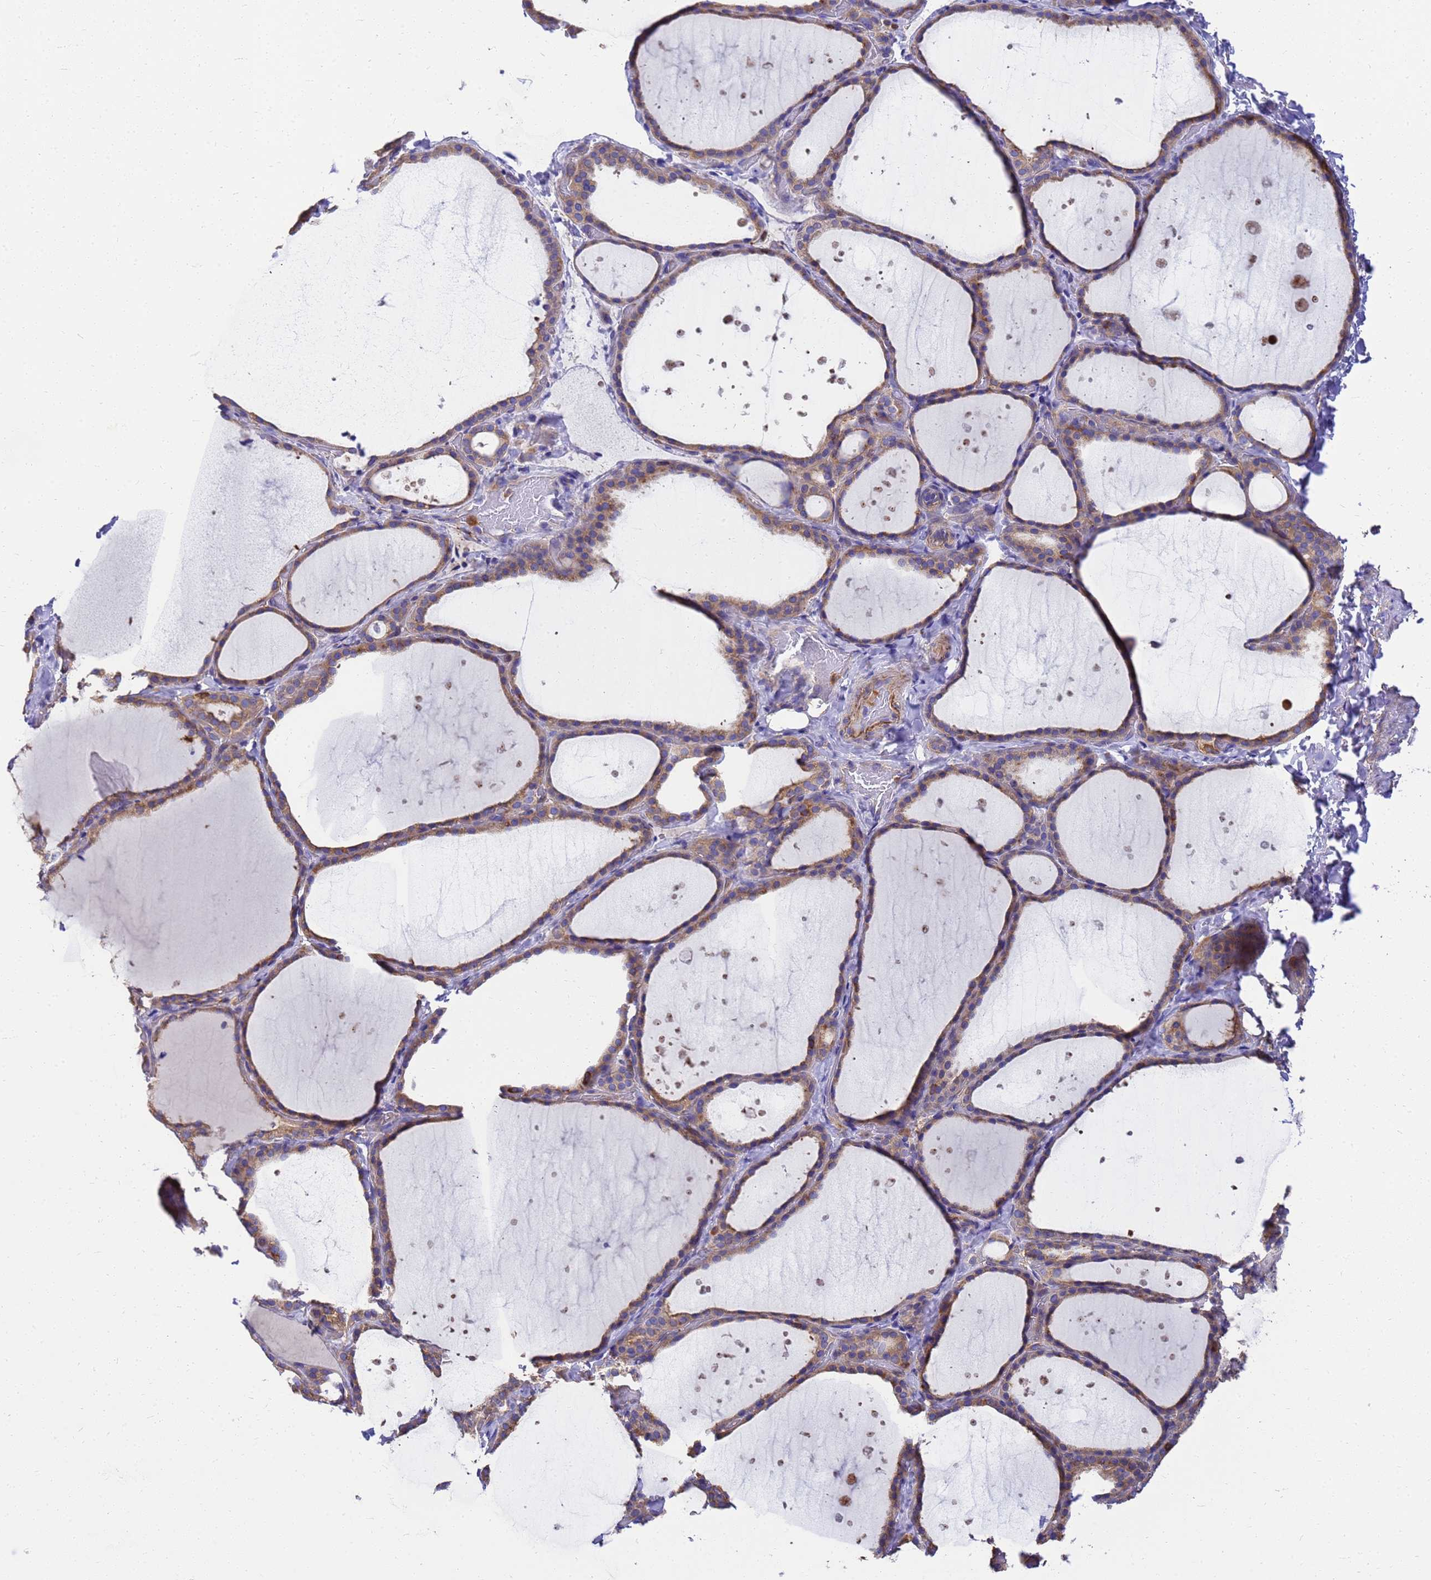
{"staining": {"intensity": "weak", "quantity": ">75%", "location": "cytoplasmic/membranous"}, "tissue": "thyroid gland", "cell_type": "Glandular cells", "image_type": "normal", "snomed": [{"axis": "morphology", "description": "Normal tissue, NOS"}, {"axis": "topography", "description": "Thyroid gland"}], "caption": "Protein analysis of normal thyroid gland reveals weak cytoplasmic/membranous positivity in approximately >75% of glandular cells. Nuclei are stained in blue.", "gene": "ZNF235", "patient": {"sex": "female", "age": 44}}